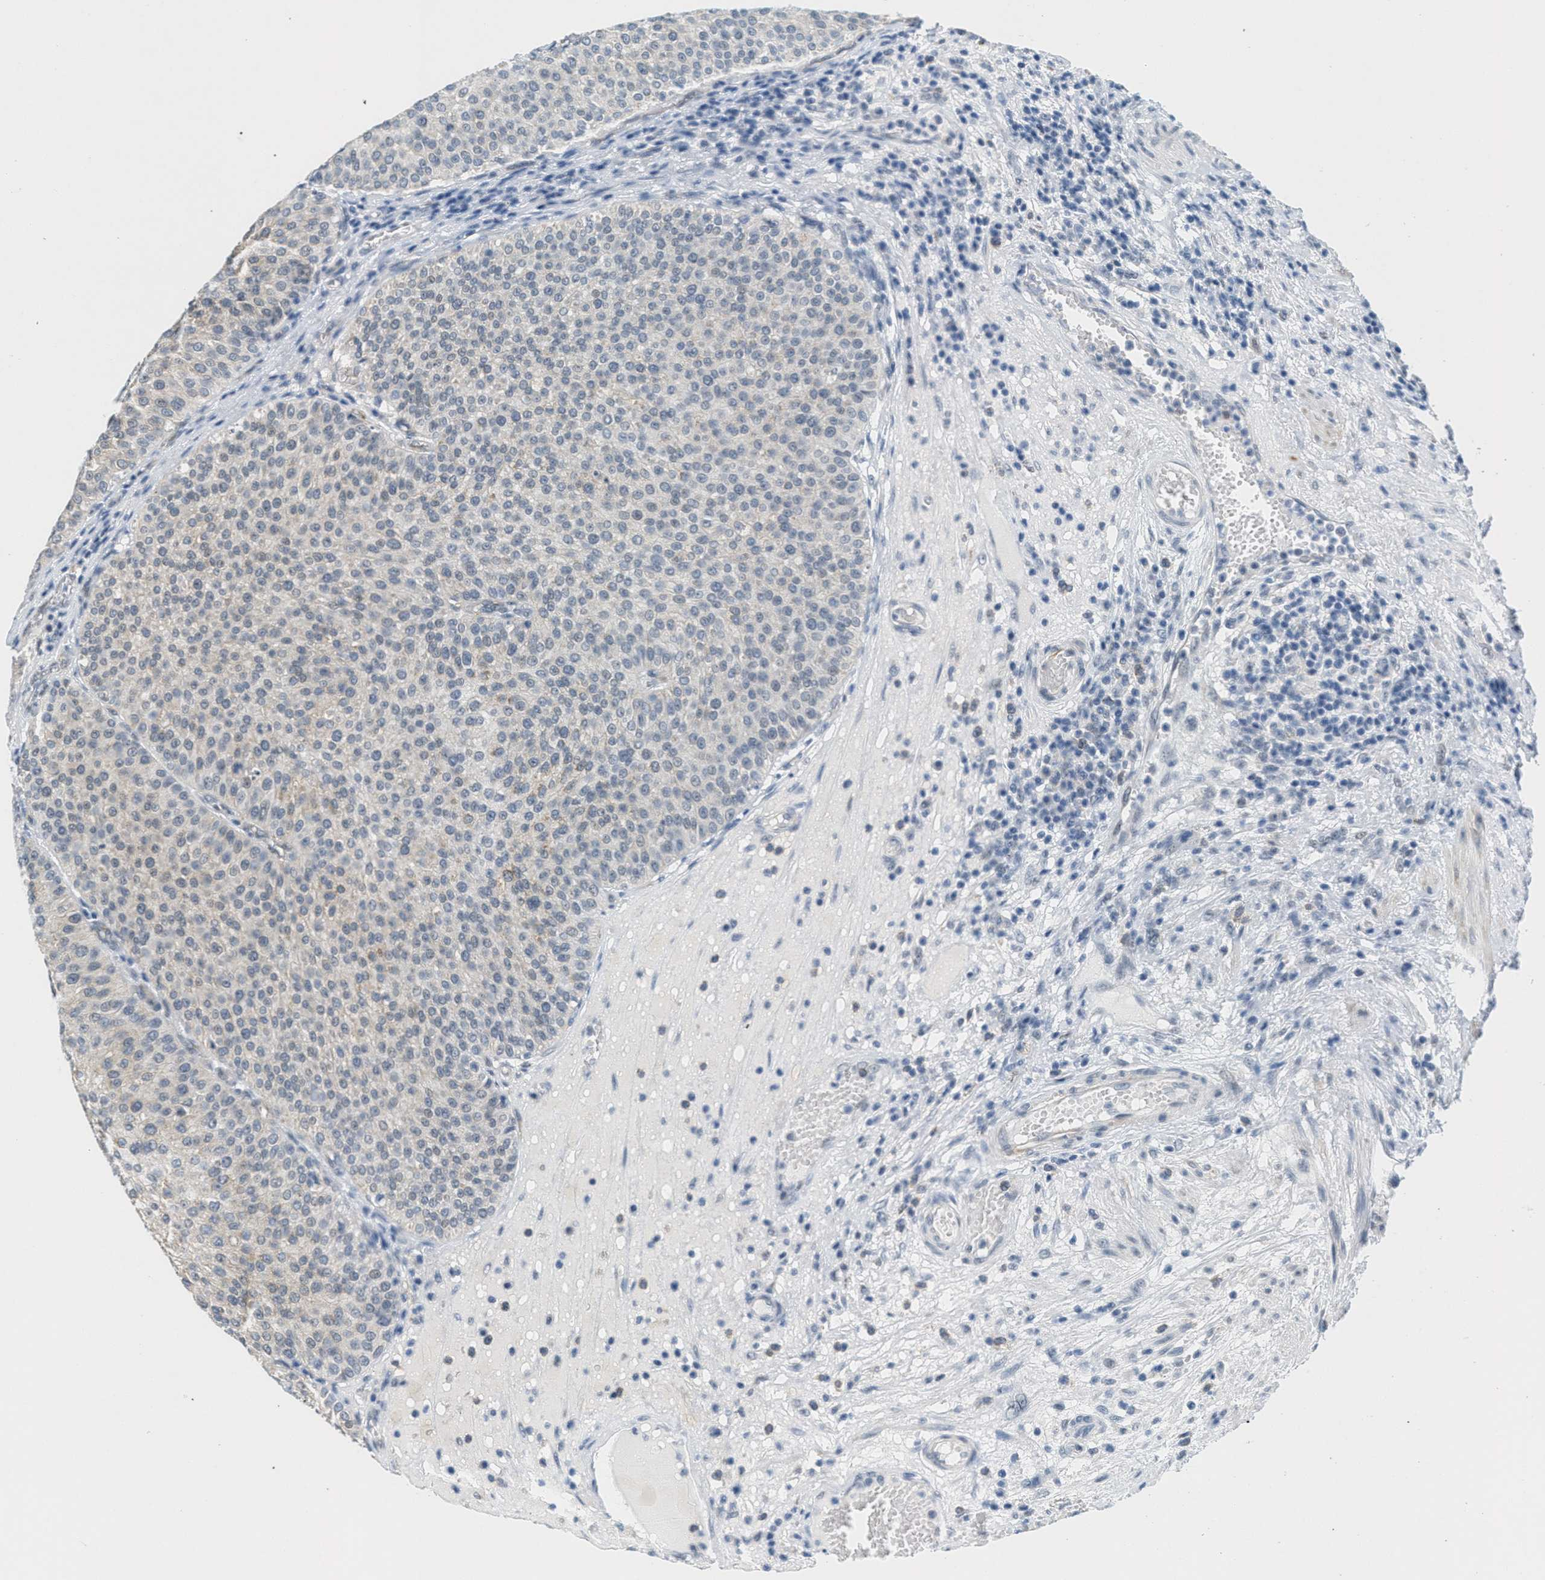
{"staining": {"intensity": "weak", "quantity": "<25%", "location": "cytoplasmic/membranous"}, "tissue": "urothelial cancer", "cell_type": "Tumor cells", "image_type": "cancer", "snomed": [{"axis": "morphology", "description": "Urothelial carcinoma, Low grade"}, {"axis": "topography", "description": "Smooth muscle"}, {"axis": "topography", "description": "Urinary bladder"}], "caption": "High power microscopy histopathology image of an IHC histopathology image of low-grade urothelial carcinoma, revealing no significant positivity in tumor cells. (Brightfield microscopy of DAB (3,3'-diaminobenzidine) immunohistochemistry at high magnification).", "gene": "HS3ST2", "patient": {"sex": "male", "age": 60}}